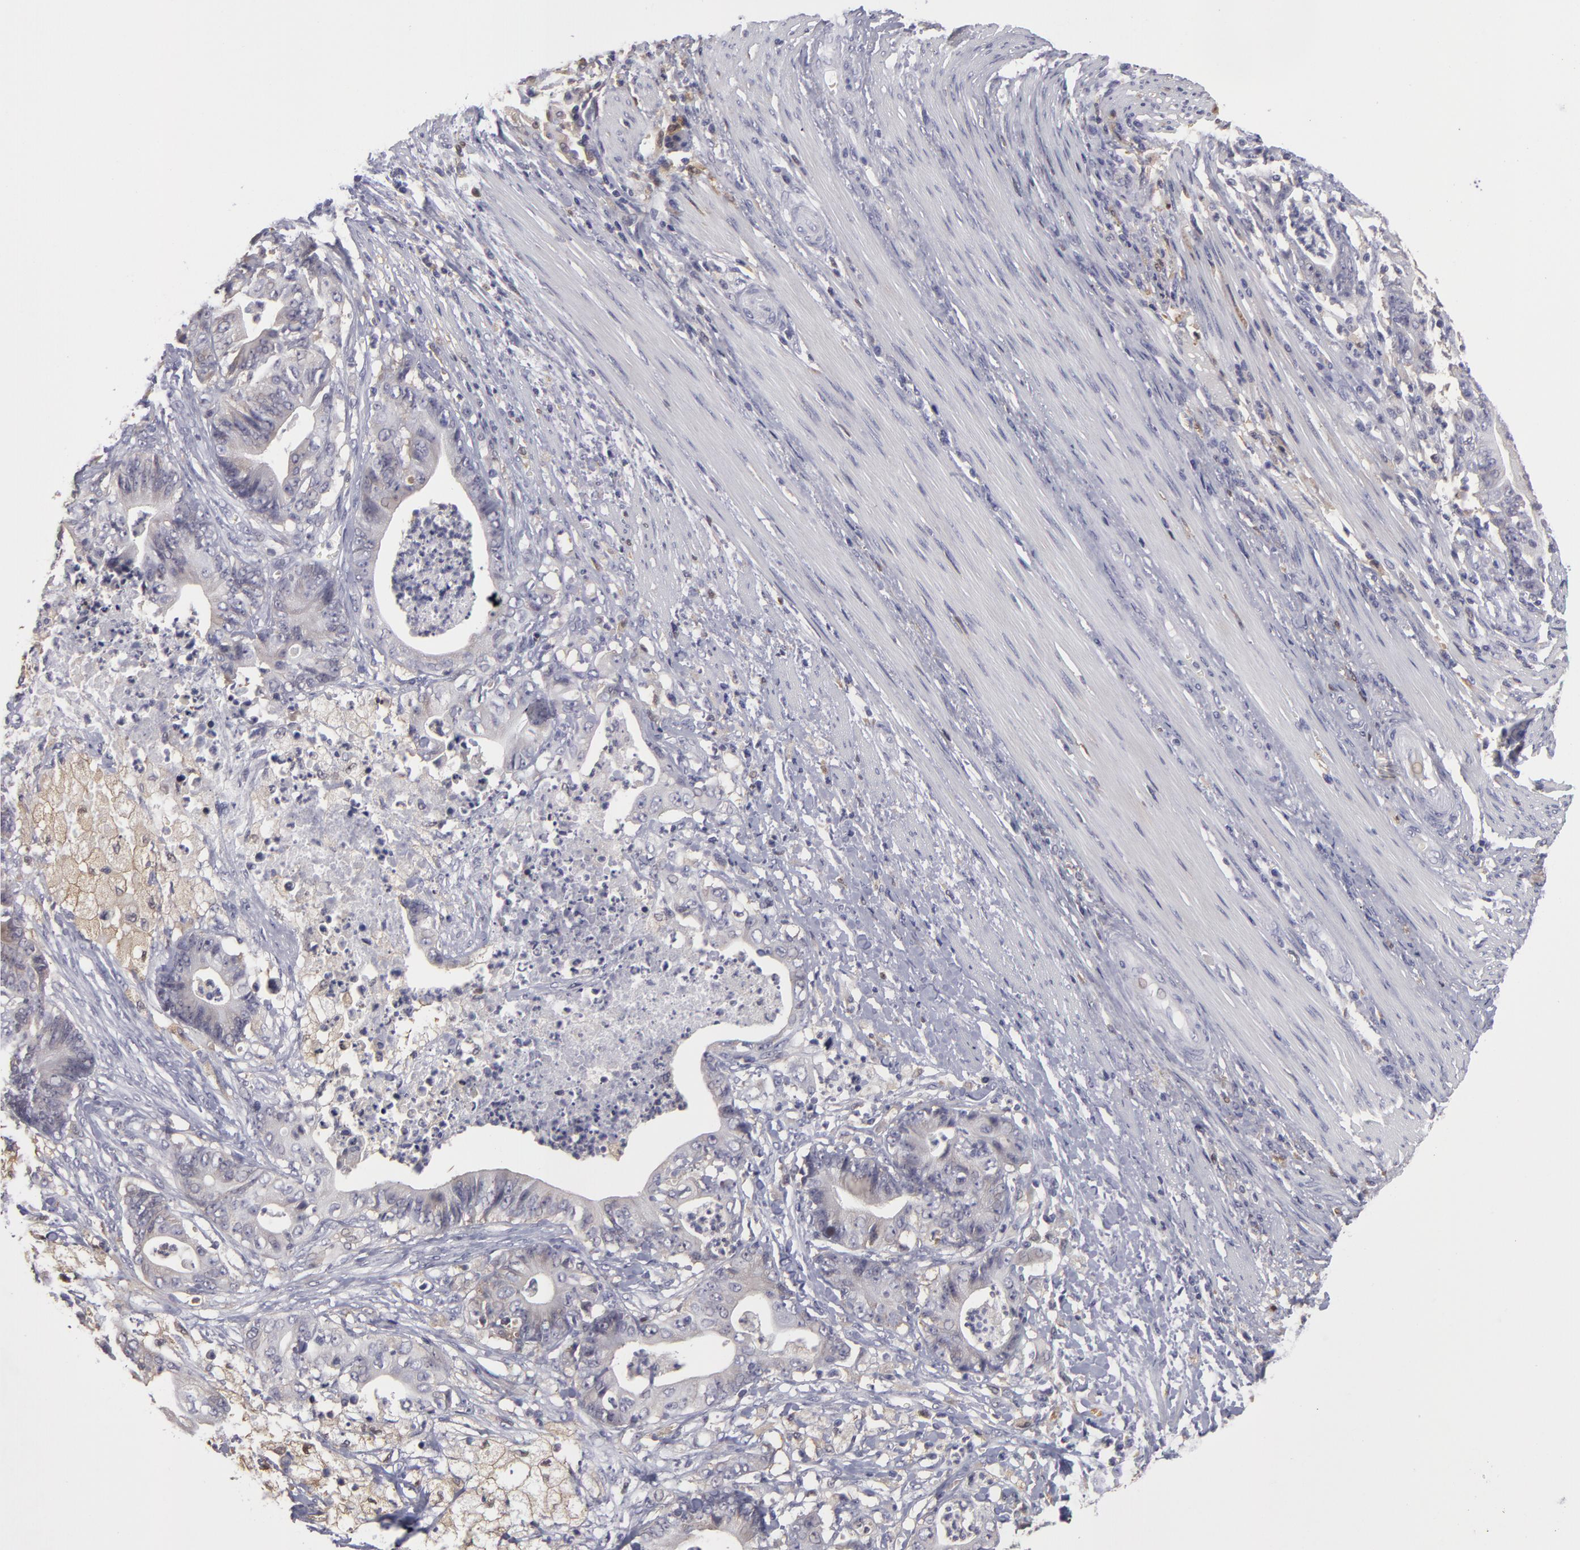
{"staining": {"intensity": "negative", "quantity": "none", "location": "none"}, "tissue": "stomach cancer", "cell_type": "Tumor cells", "image_type": "cancer", "snomed": [{"axis": "morphology", "description": "Adenocarcinoma, NOS"}, {"axis": "topography", "description": "Stomach, lower"}], "caption": "Stomach cancer was stained to show a protein in brown. There is no significant expression in tumor cells.", "gene": "GNPDA1", "patient": {"sex": "female", "age": 86}}